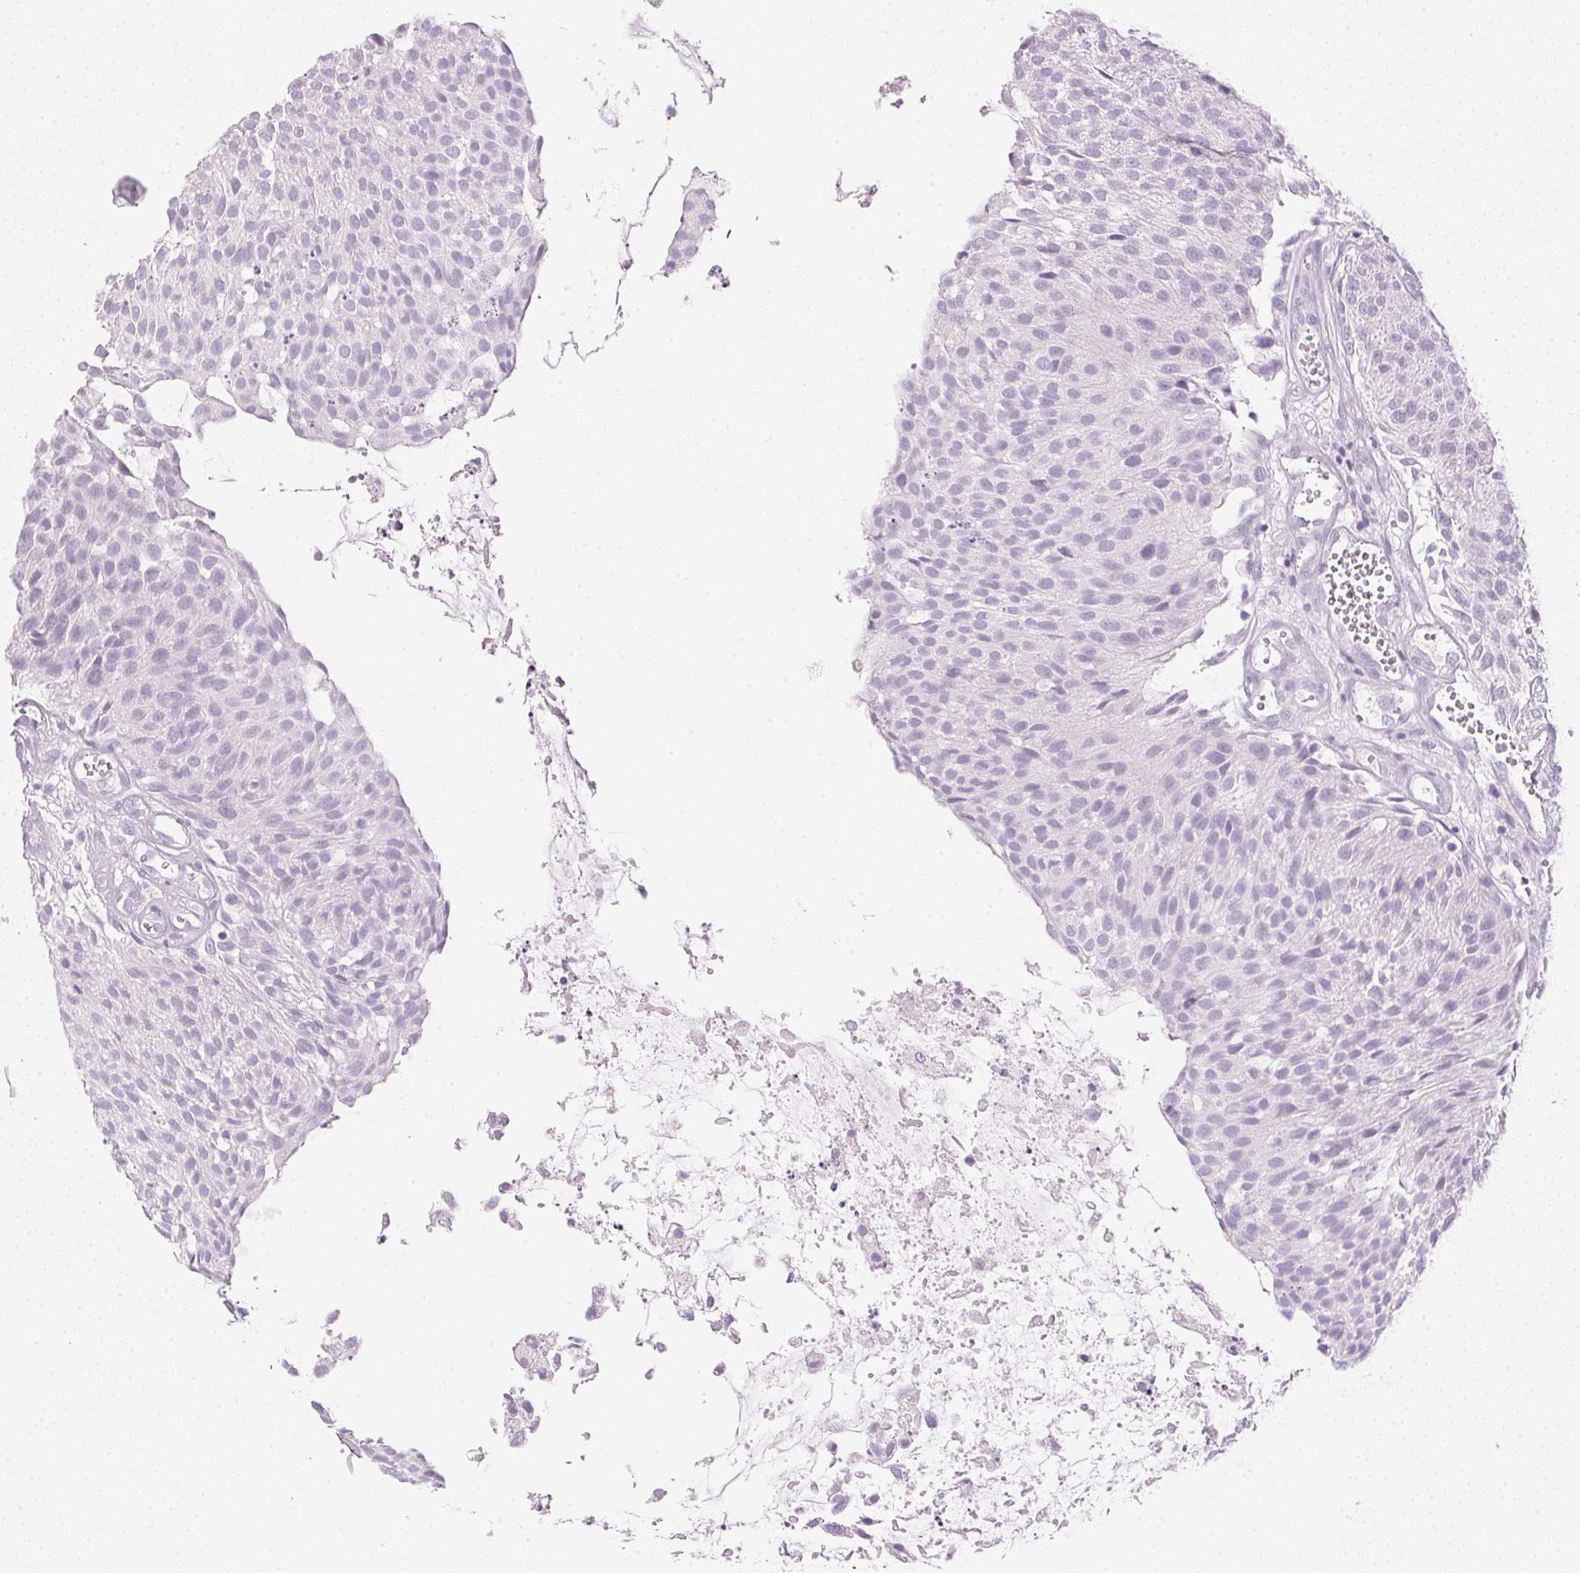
{"staining": {"intensity": "negative", "quantity": "none", "location": "none"}, "tissue": "urothelial cancer", "cell_type": "Tumor cells", "image_type": "cancer", "snomed": [{"axis": "morphology", "description": "Urothelial carcinoma, NOS"}, {"axis": "topography", "description": "Urinary bladder"}], "caption": "This photomicrograph is of urothelial cancer stained with immunohistochemistry (IHC) to label a protein in brown with the nuclei are counter-stained blue. There is no positivity in tumor cells.", "gene": "IGFBP1", "patient": {"sex": "male", "age": 84}}